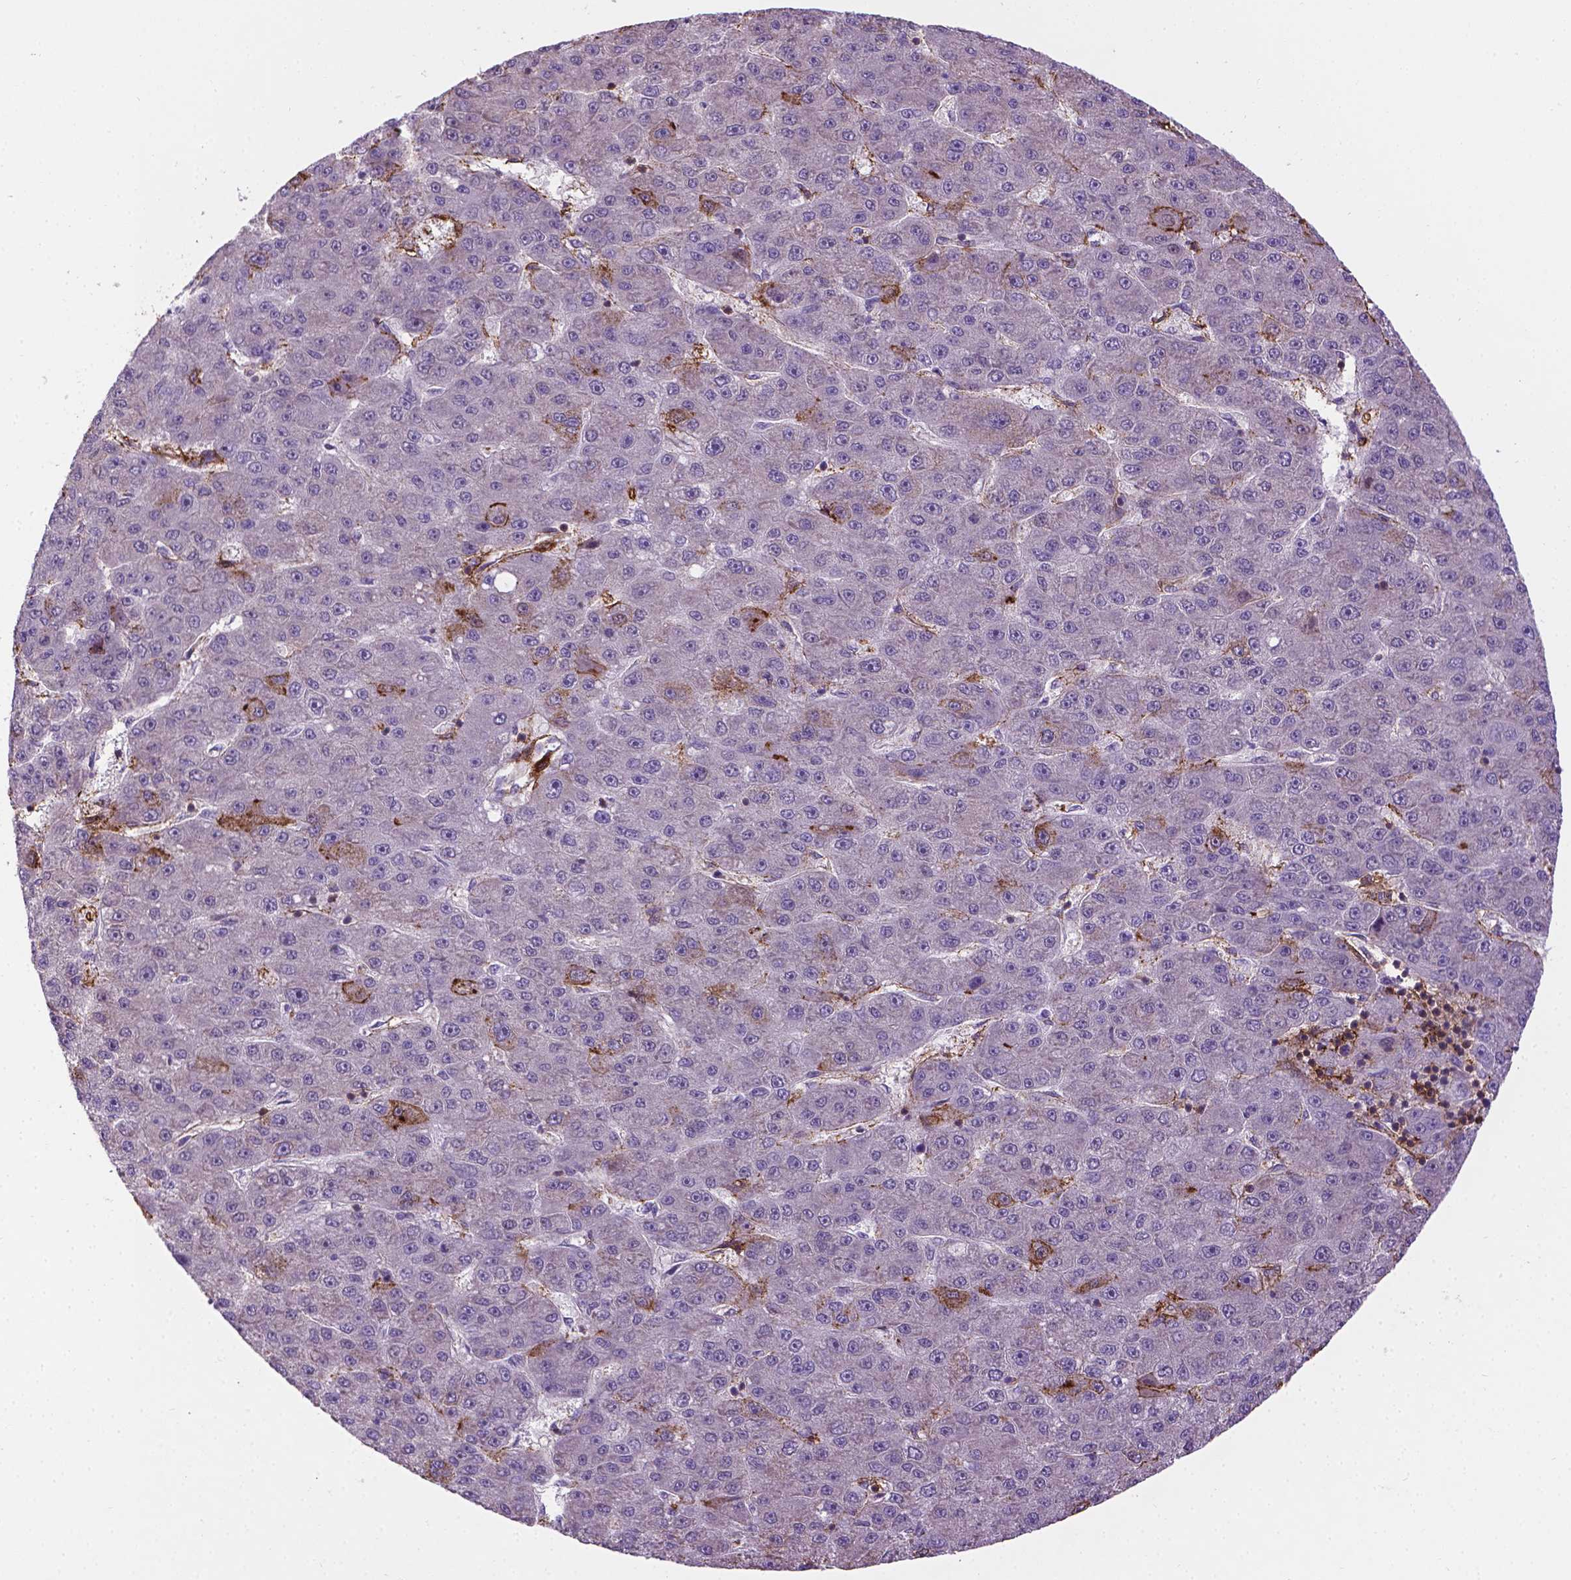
{"staining": {"intensity": "negative", "quantity": "none", "location": "none"}, "tissue": "liver cancer", "cell_type": "Tumor cells", "image_type": "cancer", "snomed": [{"axis": "morphology", "description": "Carcinoma, Hepatocellular, NOS"}, {"axis": "topography", "description": "Liver"}], "caption": "This is a photomicrograph of immunohistochemistry staining of liver cancer, which shows no positivity in tumor cells. (Brightfield microscopy of DAB IHC at high magnification).", "gene": "ACAD10", "patient": {"sex": "male", "age": 67}}